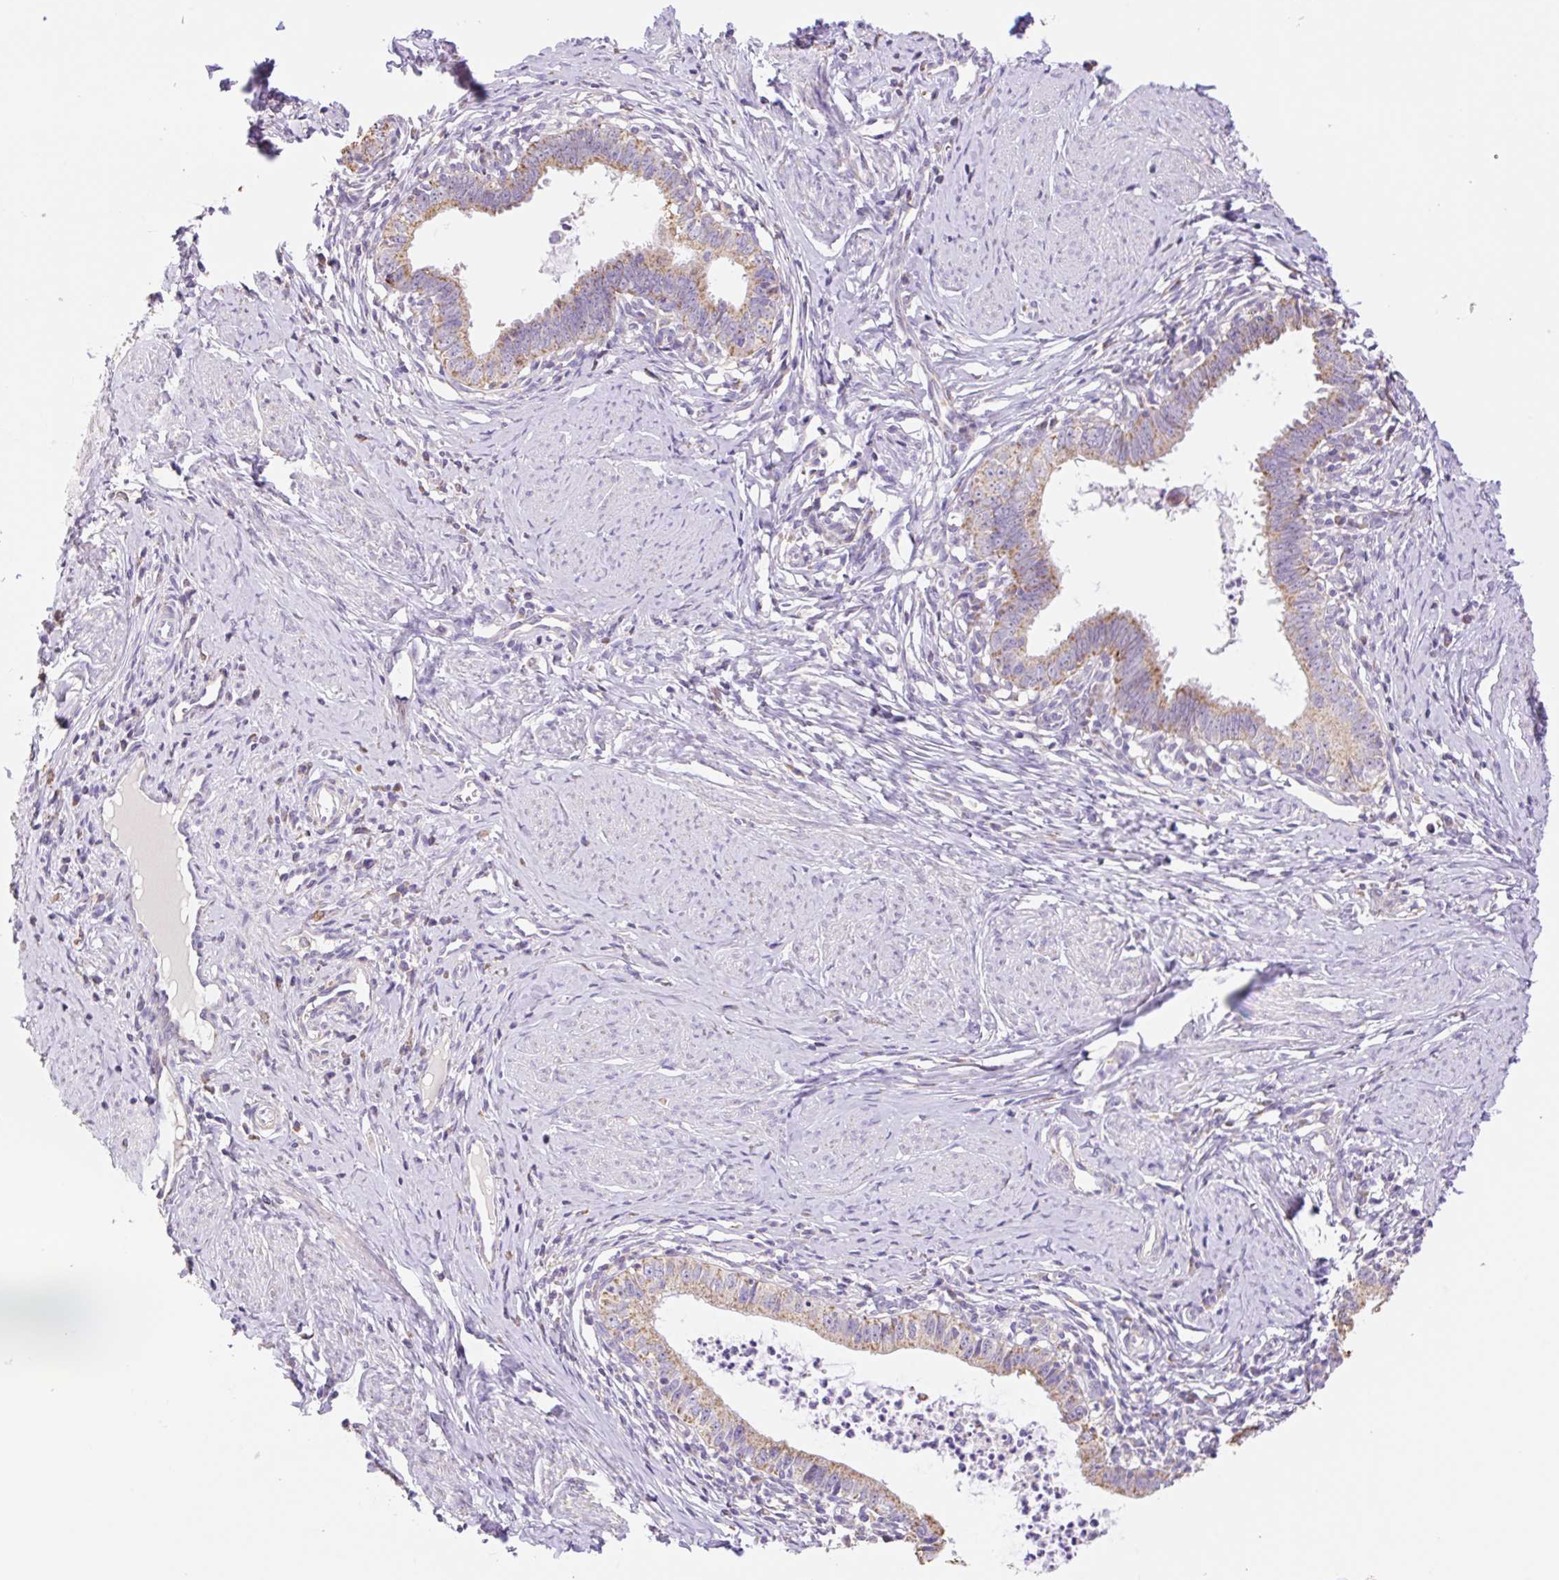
{"staining": {"intensity": "weak", "quantity": ">75%", "location": "cytoplasmic/membranous"}, "tissue": "cervical cancer", "cell_type": "Tumor cells", "image_type": "cancer", "snomed": [{"axis": "morphology", "description": "Adenocarcinoma, NOS"}, {"axis": "topography", "description": "Cervix"}], "caption": "Cervical adenocarcinoma was stained to show a protein in brown. There is low levels of weak cytoplasmic/membranous staining in about >75% of tumor cells.", "gene": "COPZ2", "patient": {"sex": "female", "age": 36}}